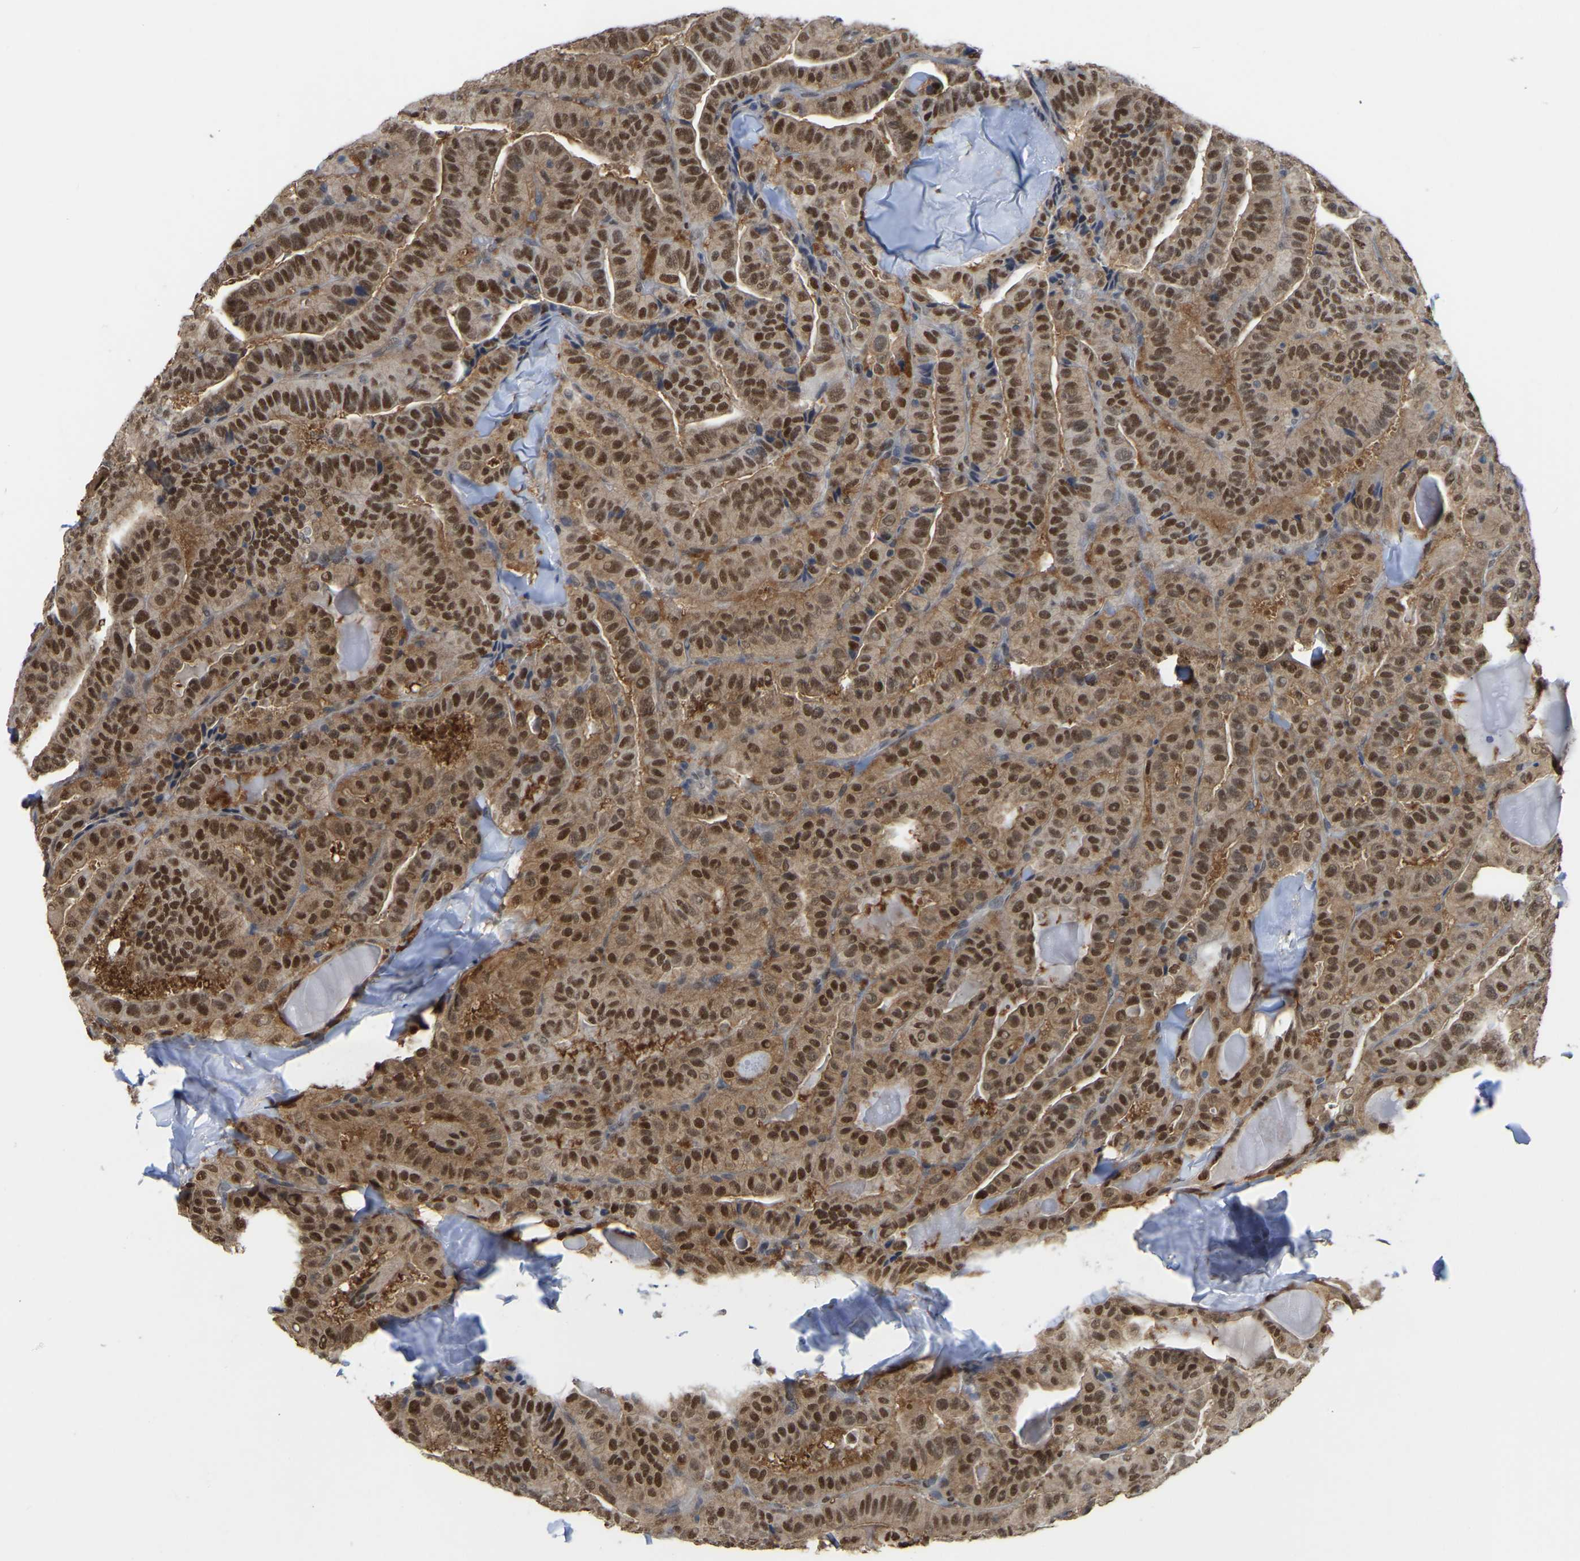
{"staining": {"intensity": "strong", "quantity": ">75%", "location": "cytoplasmic/membranous,nuclear"}, "tissue": "thyroid cancer", "cell_type": "Tumor cells", "image_type": "cancer", "snomed": [{"axis": "morphology", "description": "Papillary adenocarcinoma, NOS"}, {"axis": "topography", "description": "Thyroid gland"}], "caption": "Immunohistochemistry (IHC) (DAB (3,3'-diaminobenzidine)) staining of human thyroid papillary adenocarcinoma shows strong cytoplasmic/membranous and nuclear protein staining in about >75% of tumor cells.", "gene": "KLRG2", "patient": {"sex": "male", "age": 77}}